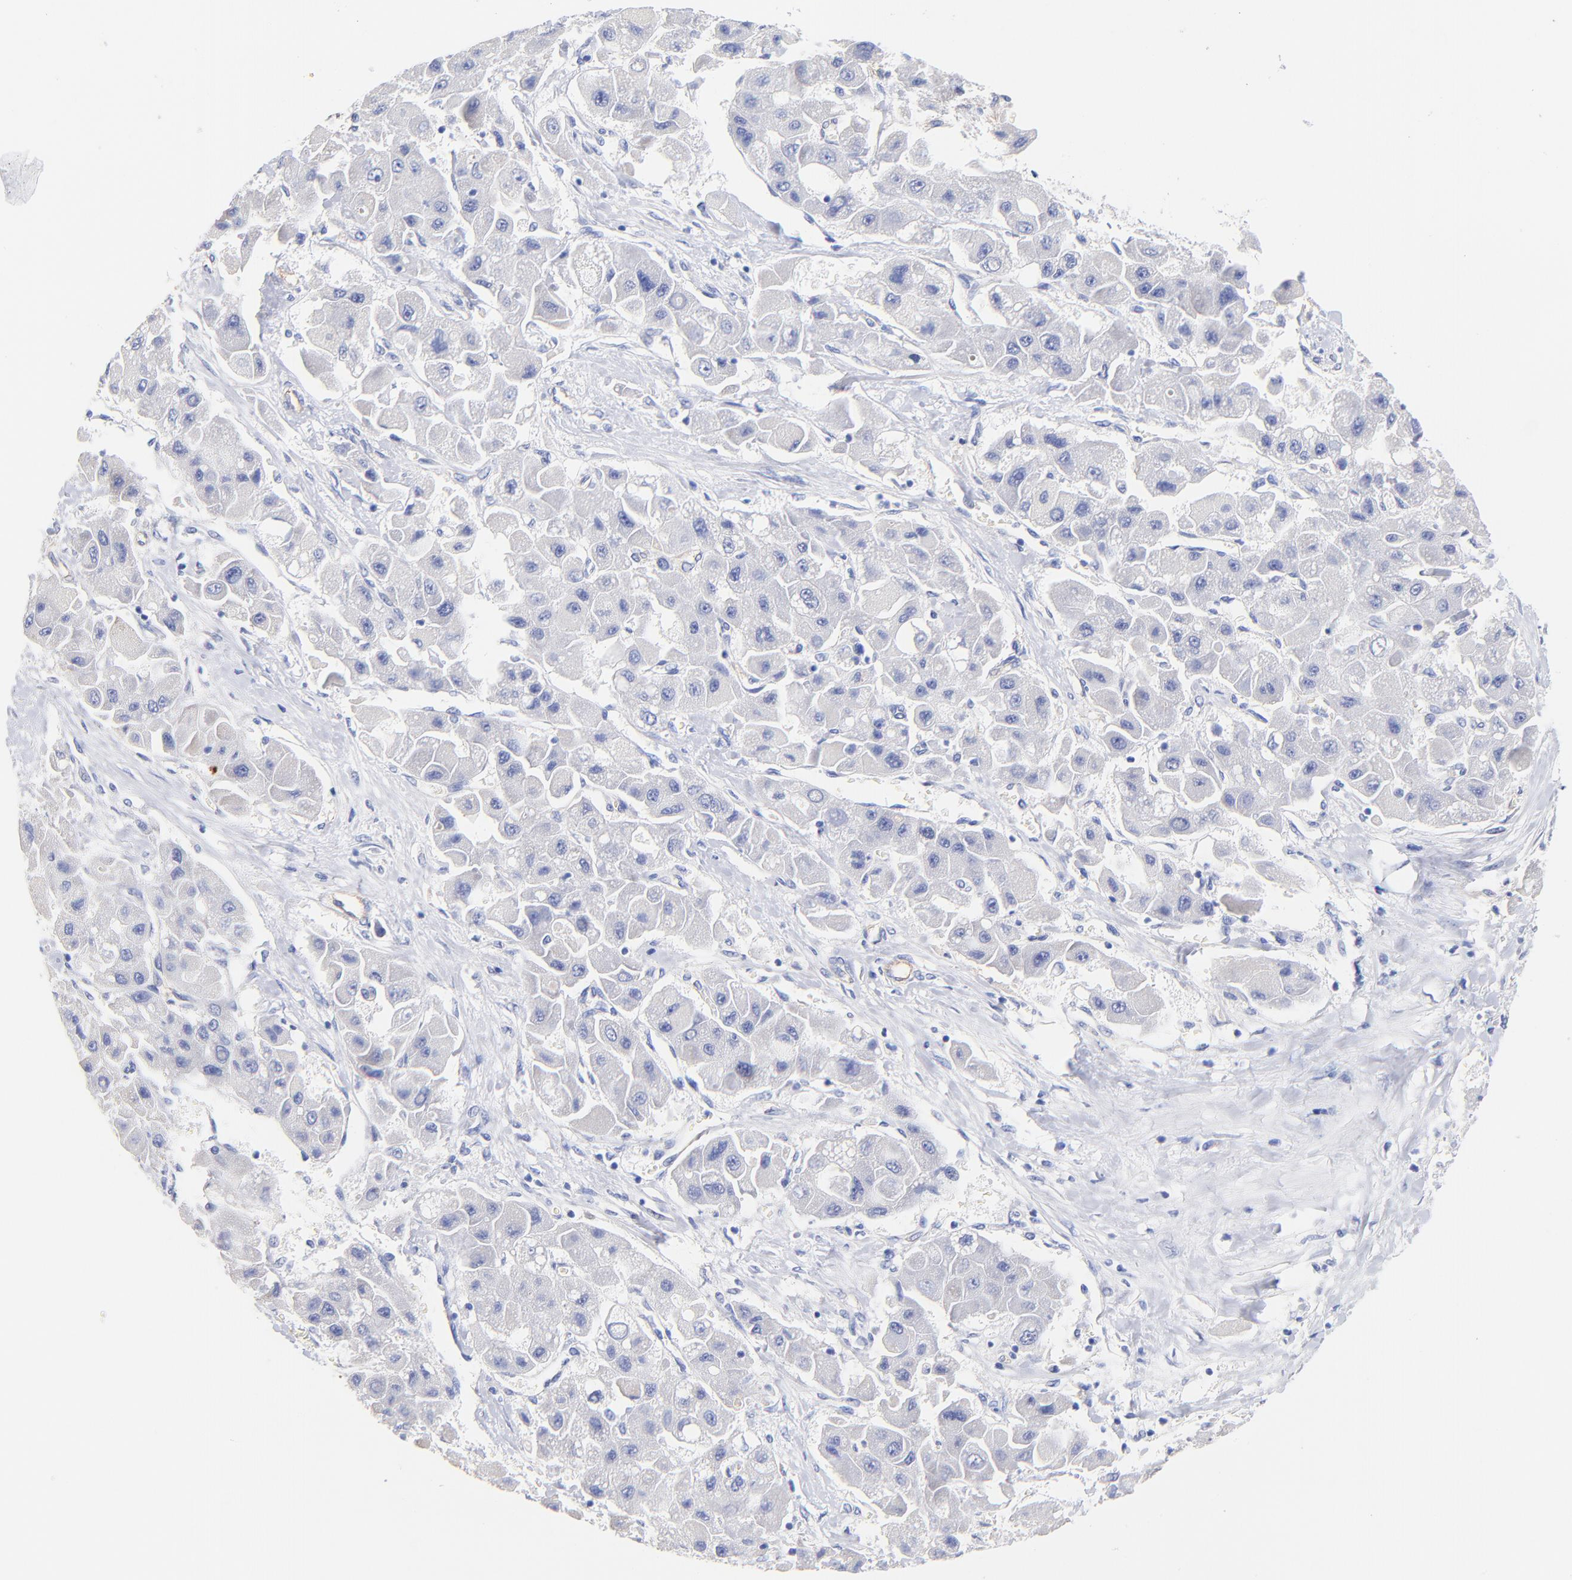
{"staining": {"intensity": "negative", "quantity": "none", "location": "none"}, "tissue": "liver cancer", "cell_type": "Tumor cells", "image_type": "cancer", "snomed": [{"axis": "morphology", "description": "Carcinoma, Hepatocellular, NOS"}, {"axis": "topography", "description": "Liver"}], "caption": "Histopathology image shows no protein staining in tumor cells of hepatocellular carcinoma (liver) tissue.", "gene": "SLC44A2", "patient": {"sex": "male", "age": 24}}